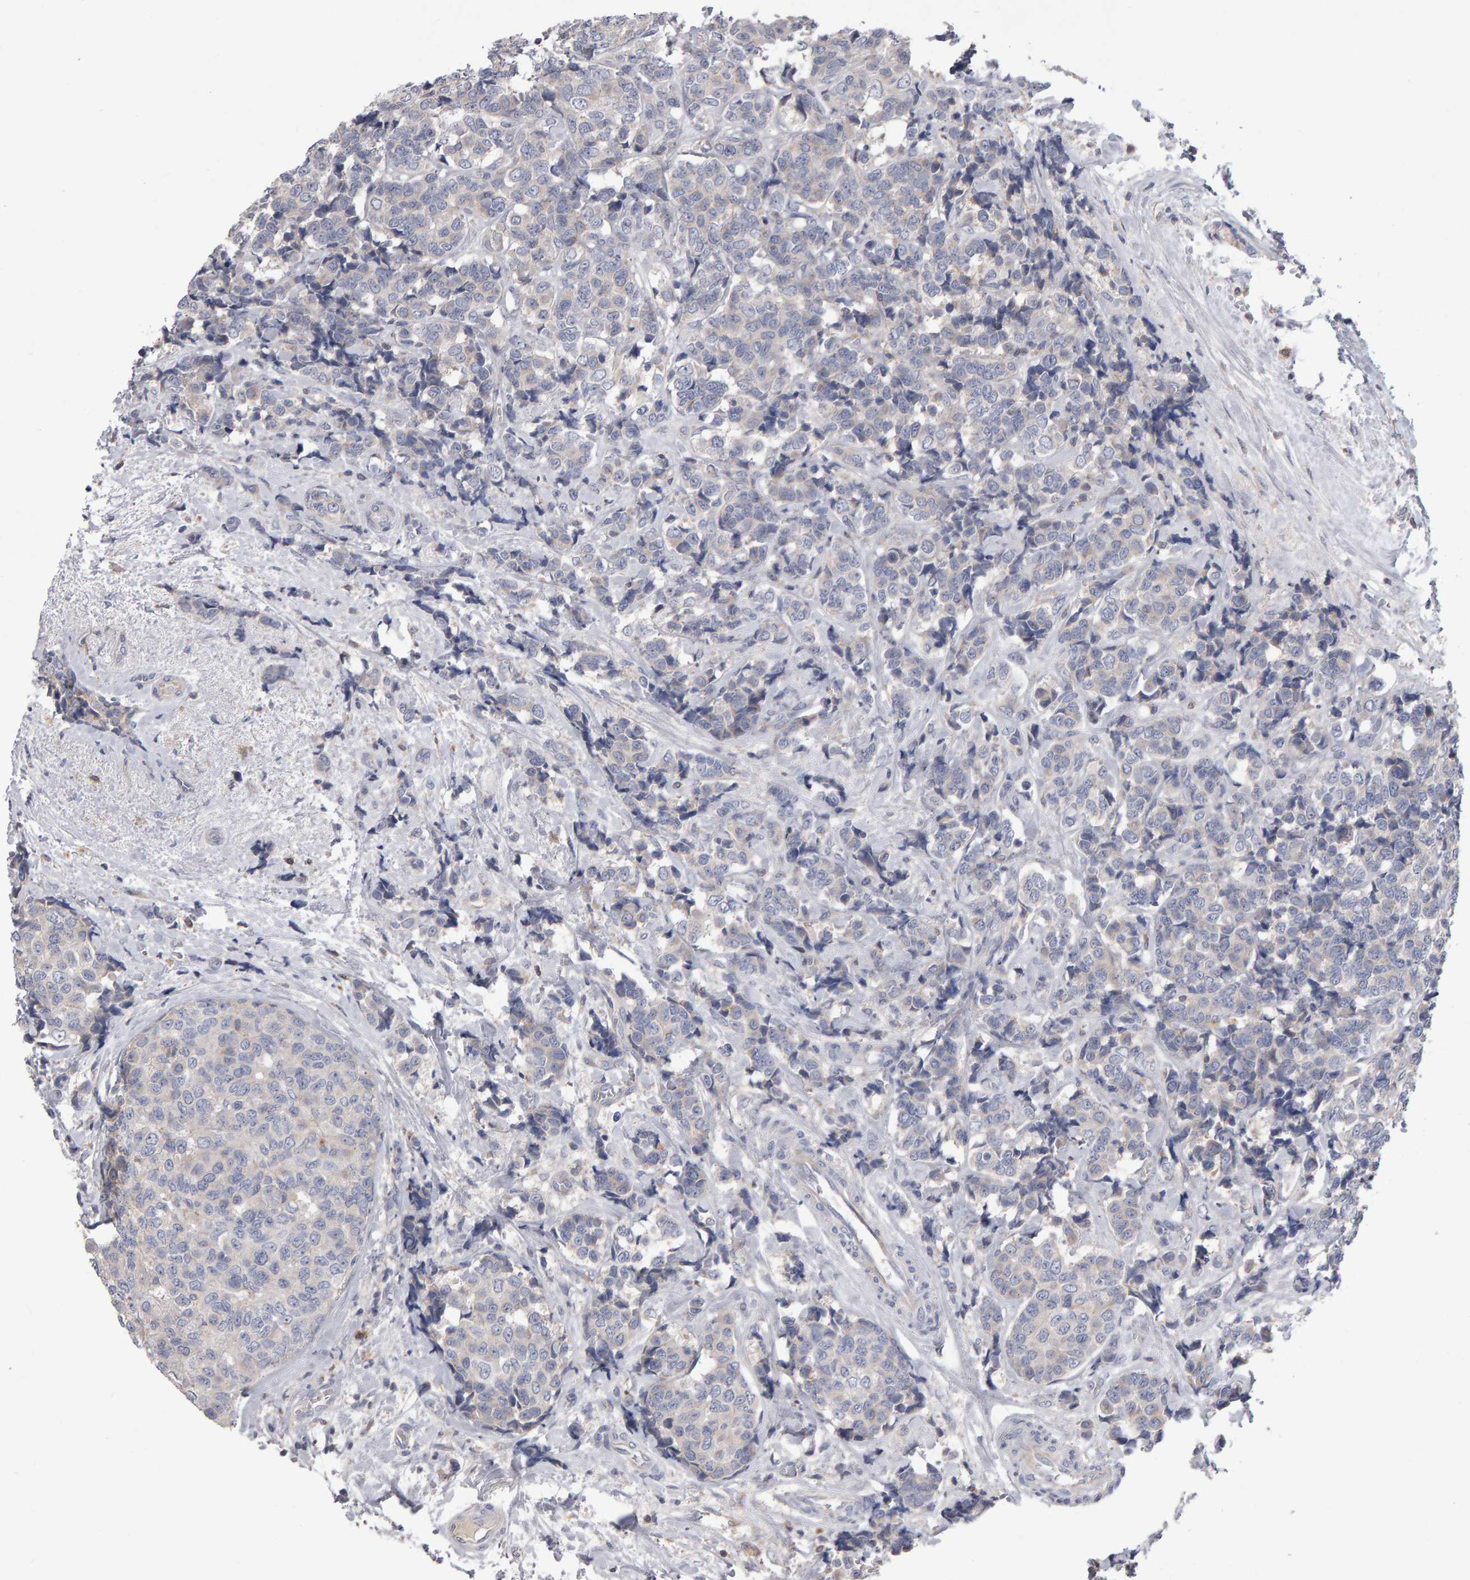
{"staining": {"intensity": "negative", "quantity": "none", "location": "none"}, "tissue": "breast cancer", "cell_type": "Tumor cells", "image_type": "cancer", "snomed": [{"axis": "morphology", "description": "Normal tissue, NOS"}, {"axis": "morphology", "description": "Duct carcinoma"}, {"axis": "topography", "description": "Breast"}], "caption": "Immunohistochemistry histopathology image of human breast cancer stained for a protein (brown), which reveals no positivity in tumor cells.", "gene": "PGS1", "patient": {"sex": "female", "age": 43}}